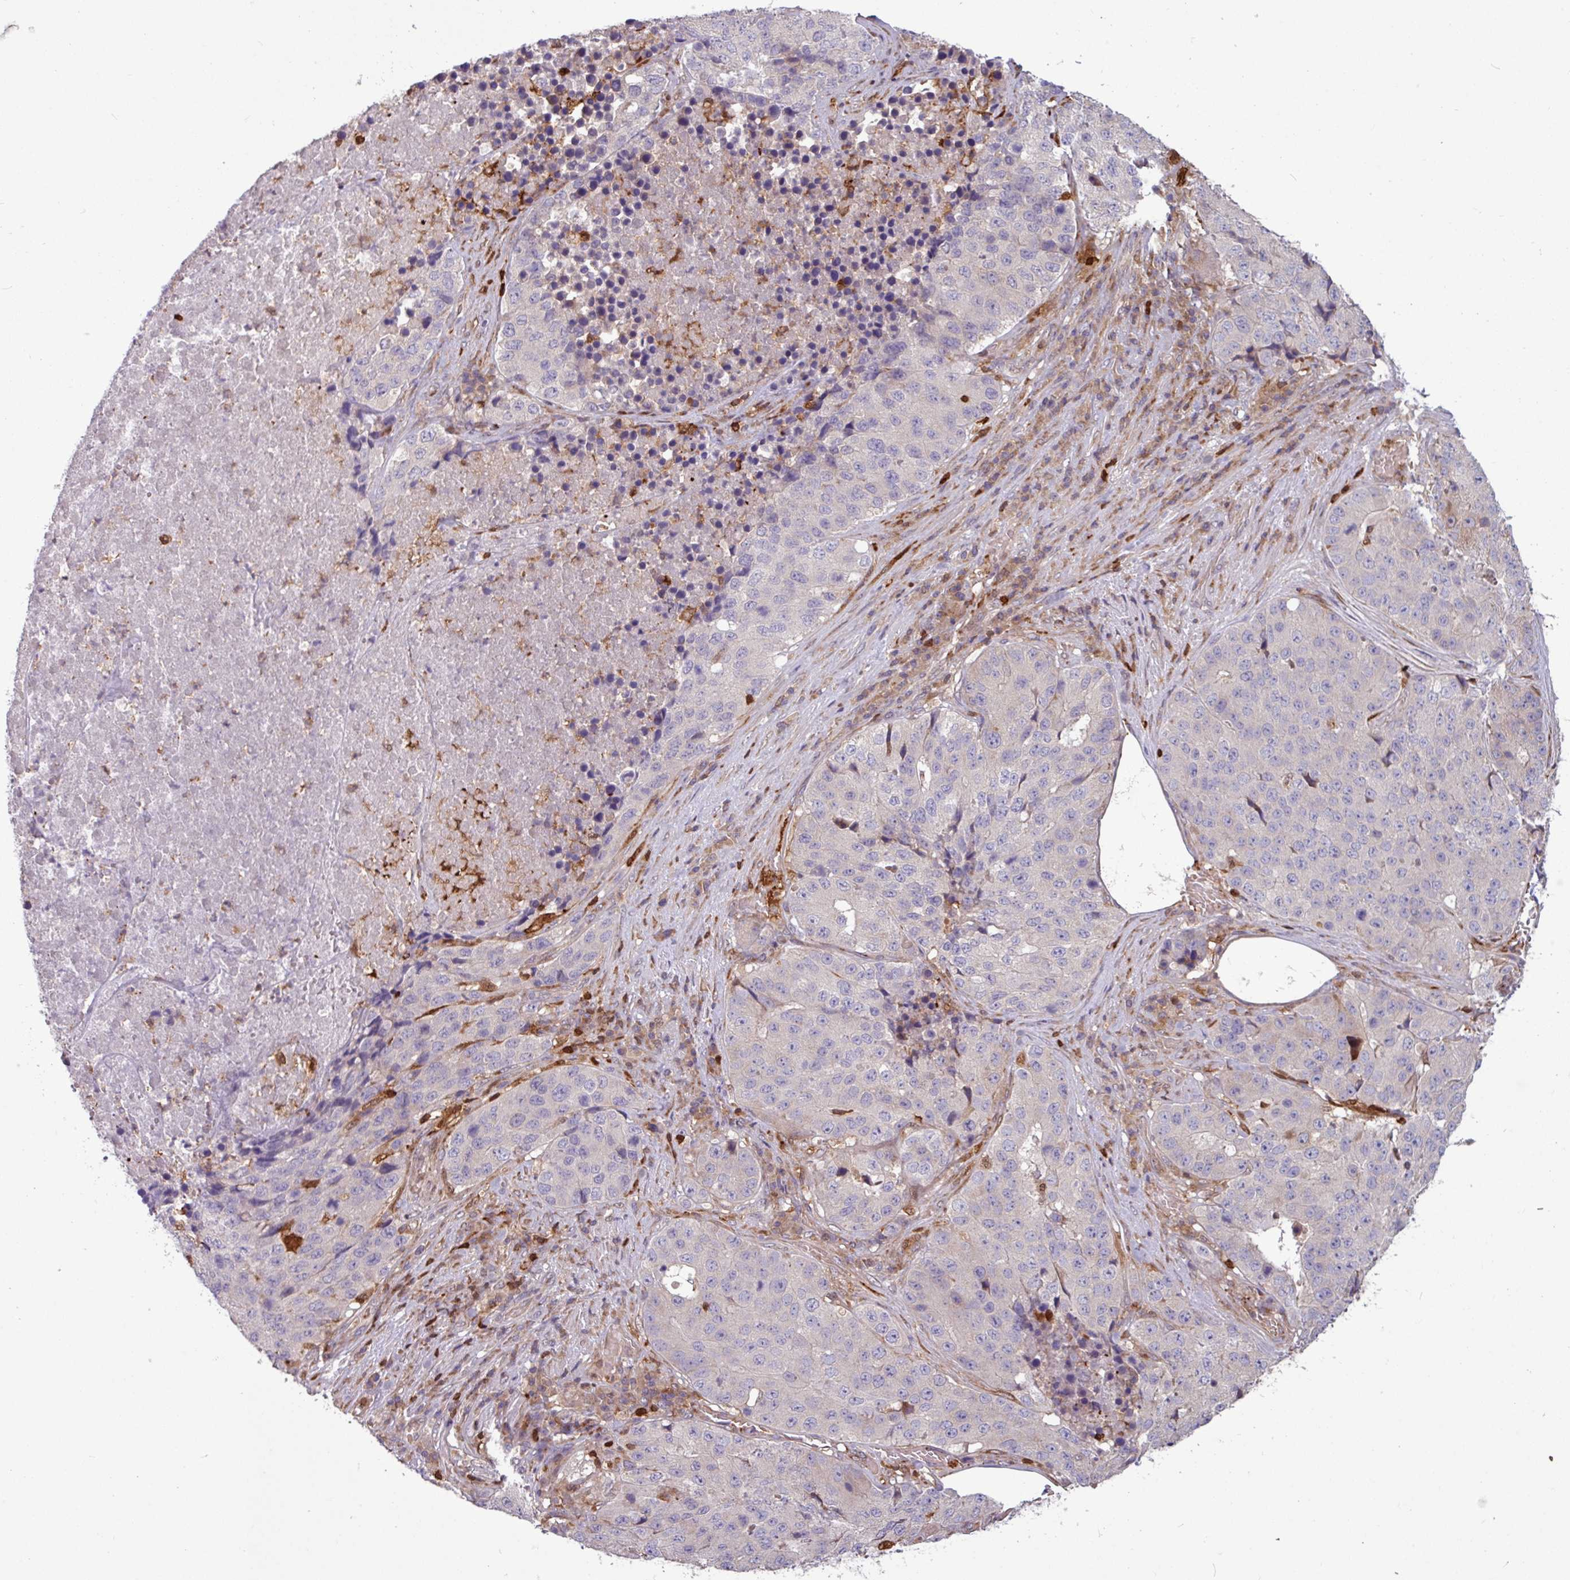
{"staining": {"intensity": "negative", "quantity": "none", "location": "none"}, "tissue": "stomach cancer", "cell_type": "Tumor cells", "image_type": "cancer", "snomed": [{"axis": "morphology", "description": "Adenocarcinoma, NOS"}, {"axis": "topography", "description": "Stomach"}], "caption": "DAB (3,3'-diaminobenzidine) immunohistochemical staining of adenocarcinoma (stomach) exhibits no significant positivity in tumor cells. (Stains: DAB (3,3'-diaminobenzidine) IHC with hematoxylin counter stain, Microscopy: brightfield microscopy at high magnification).", "gene": "SEC61G", "patient": {"sex": "male", "age": 71}}